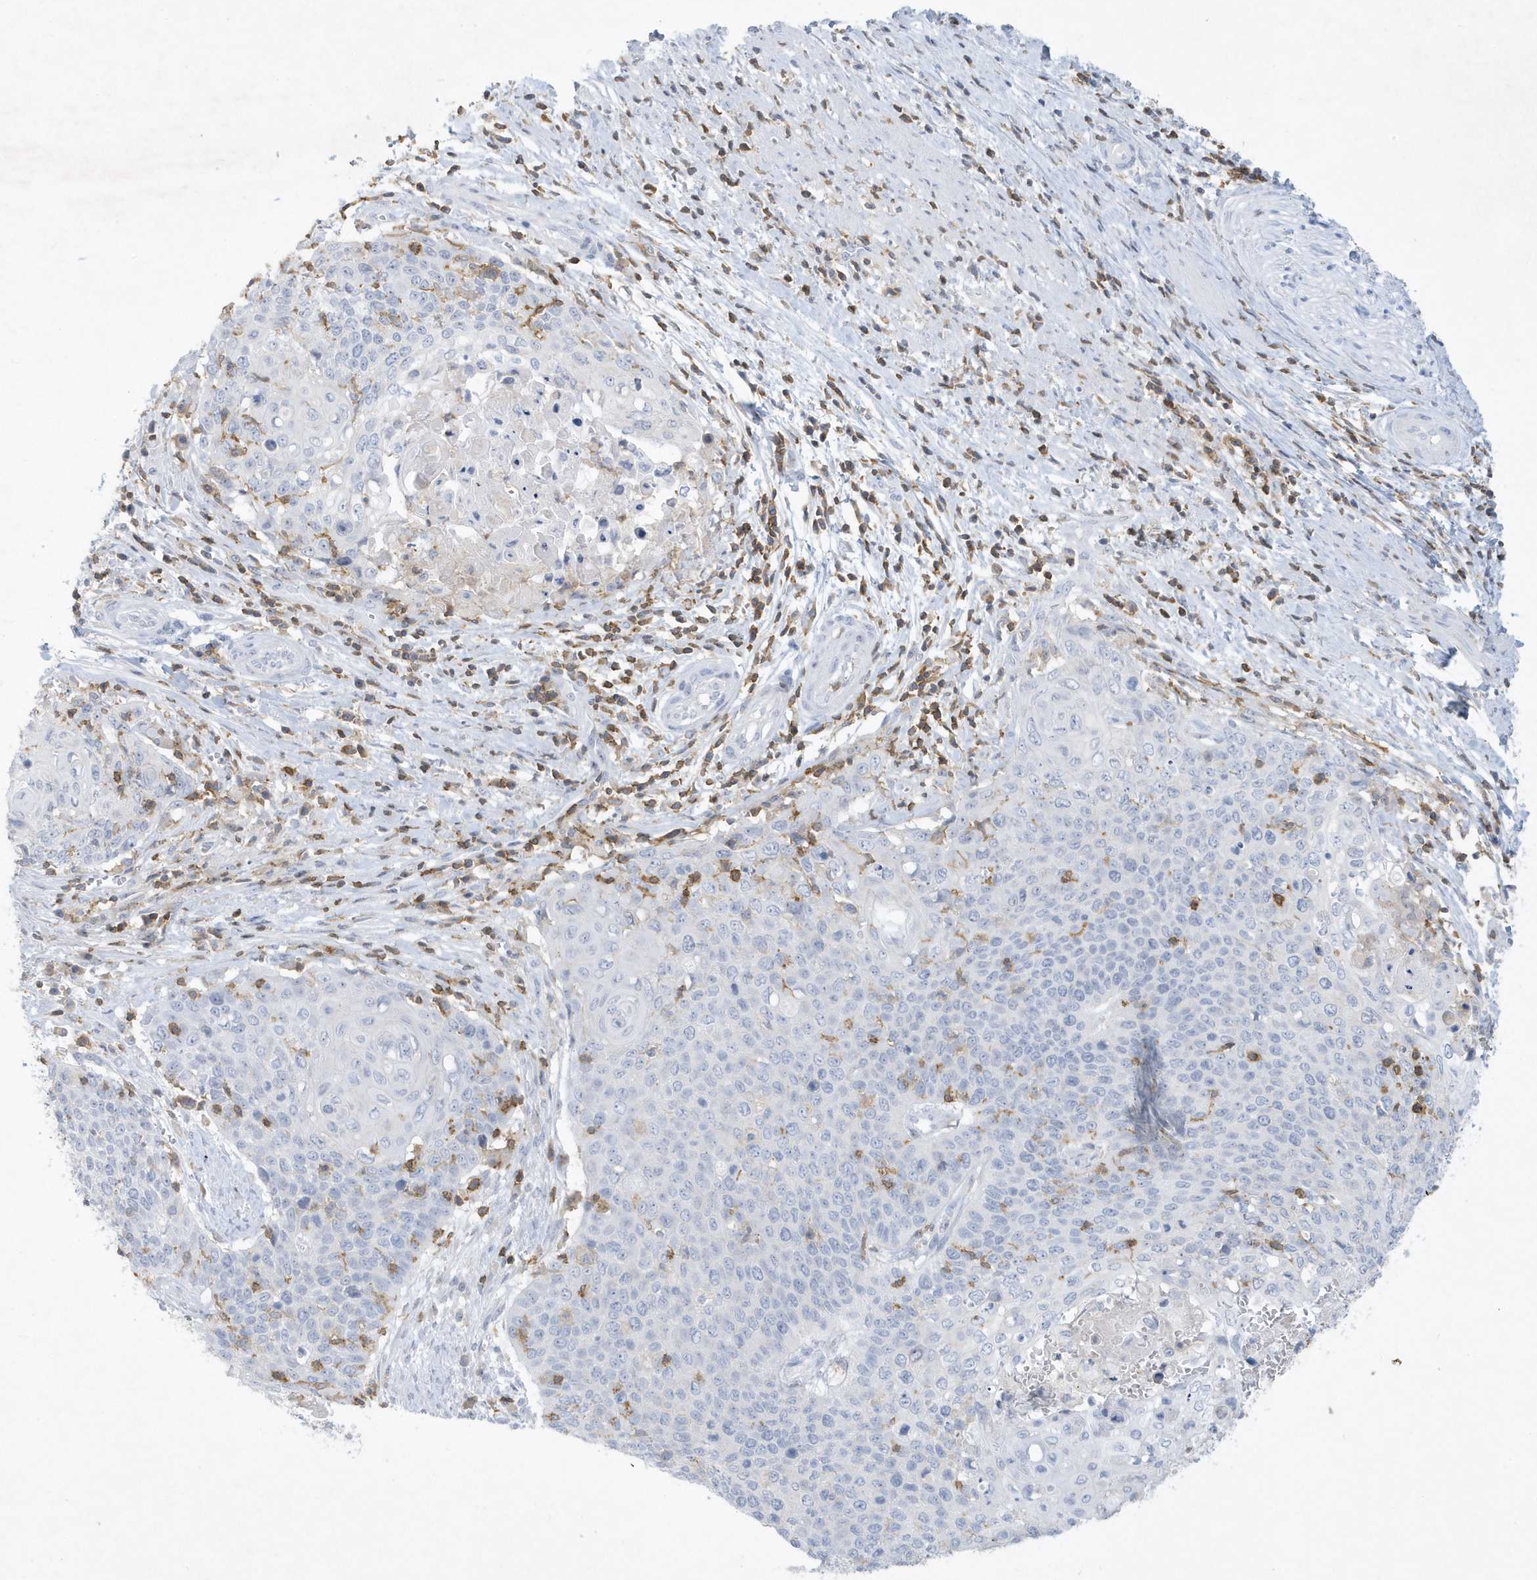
{"staining": {"intensity": "negative", "quantity": "none", "location": "none"}, "tissue": "cervical cancer", "cell_type": "Tumor cells", "image_type": "cancer", "snomed": [{"axis": "morphology", "description": "Squamous cell carcinoma, NOS"}, {"axis": "topography", "description": "Cervix"}], "caption": "High magnification brightfield microscopy of cervical squamous cell carcinoma stained with DAB (3,3'-diaminobenzidine) (brown) and counterstained with hematoxylin (blue): tumor cells show no significant staining.", "gene": "PSD4", "patient": {"sex": "female", "age": 39}}